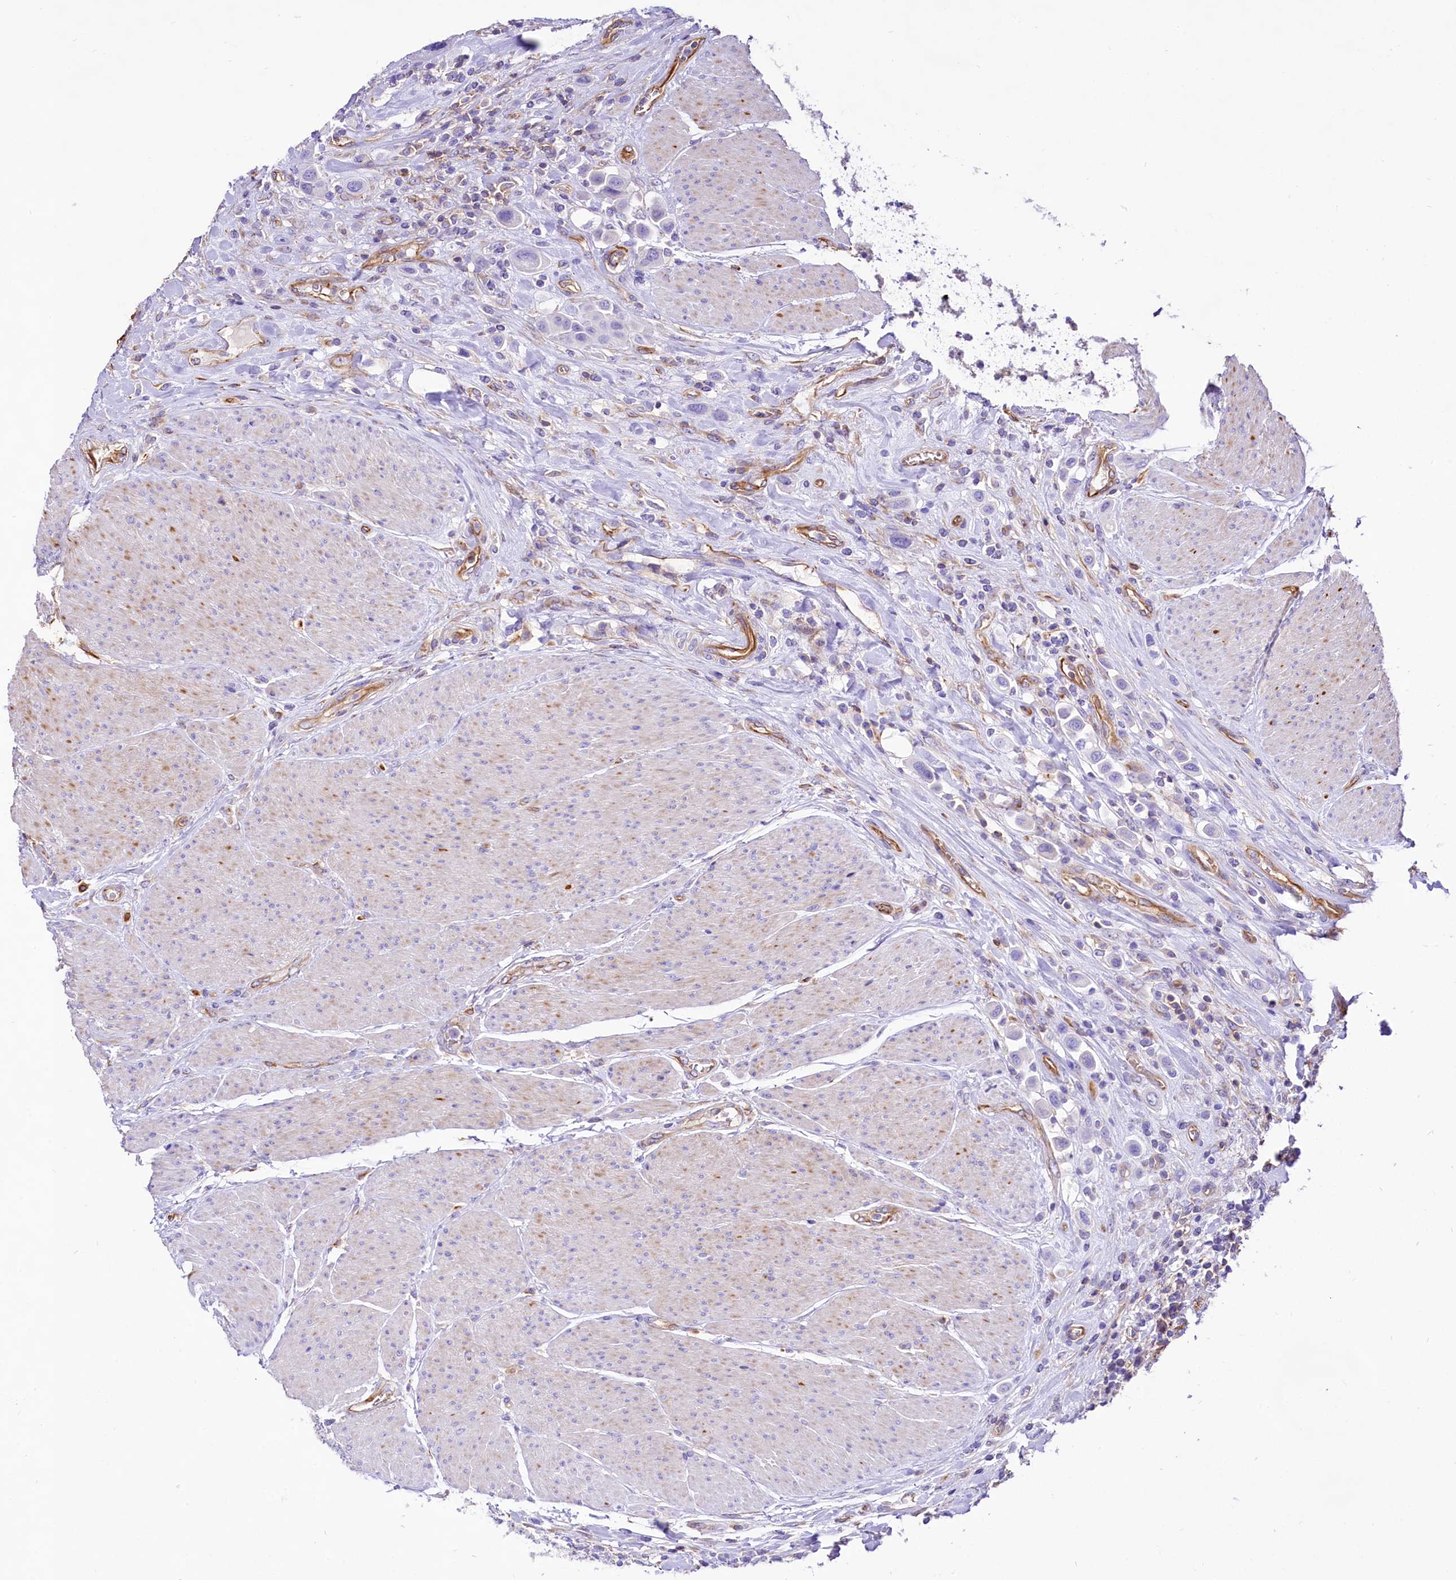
{"staining": {"intensity": "negative", "quantity": "none", "location": "none"}, "tissue": "urothelial cancer", "cell_type": "Tumor cells", "image_type": "cancer", "snomed": [{"axis": "morphology", "description": "Urothelial carcinoma, High grade"}, {"axis": "topography", "description": "Urinary bladder"}], "caption": "Immunohistochemistry photomicrograph of neoplastic tissue: high-grade urothelial carcinoma stained with DAB (3,3'-diaminobenzidine) shows no significant protein positivity in tumor cells.", "gene": "CD99", "patient": {"sex": "male", "age": 50}}